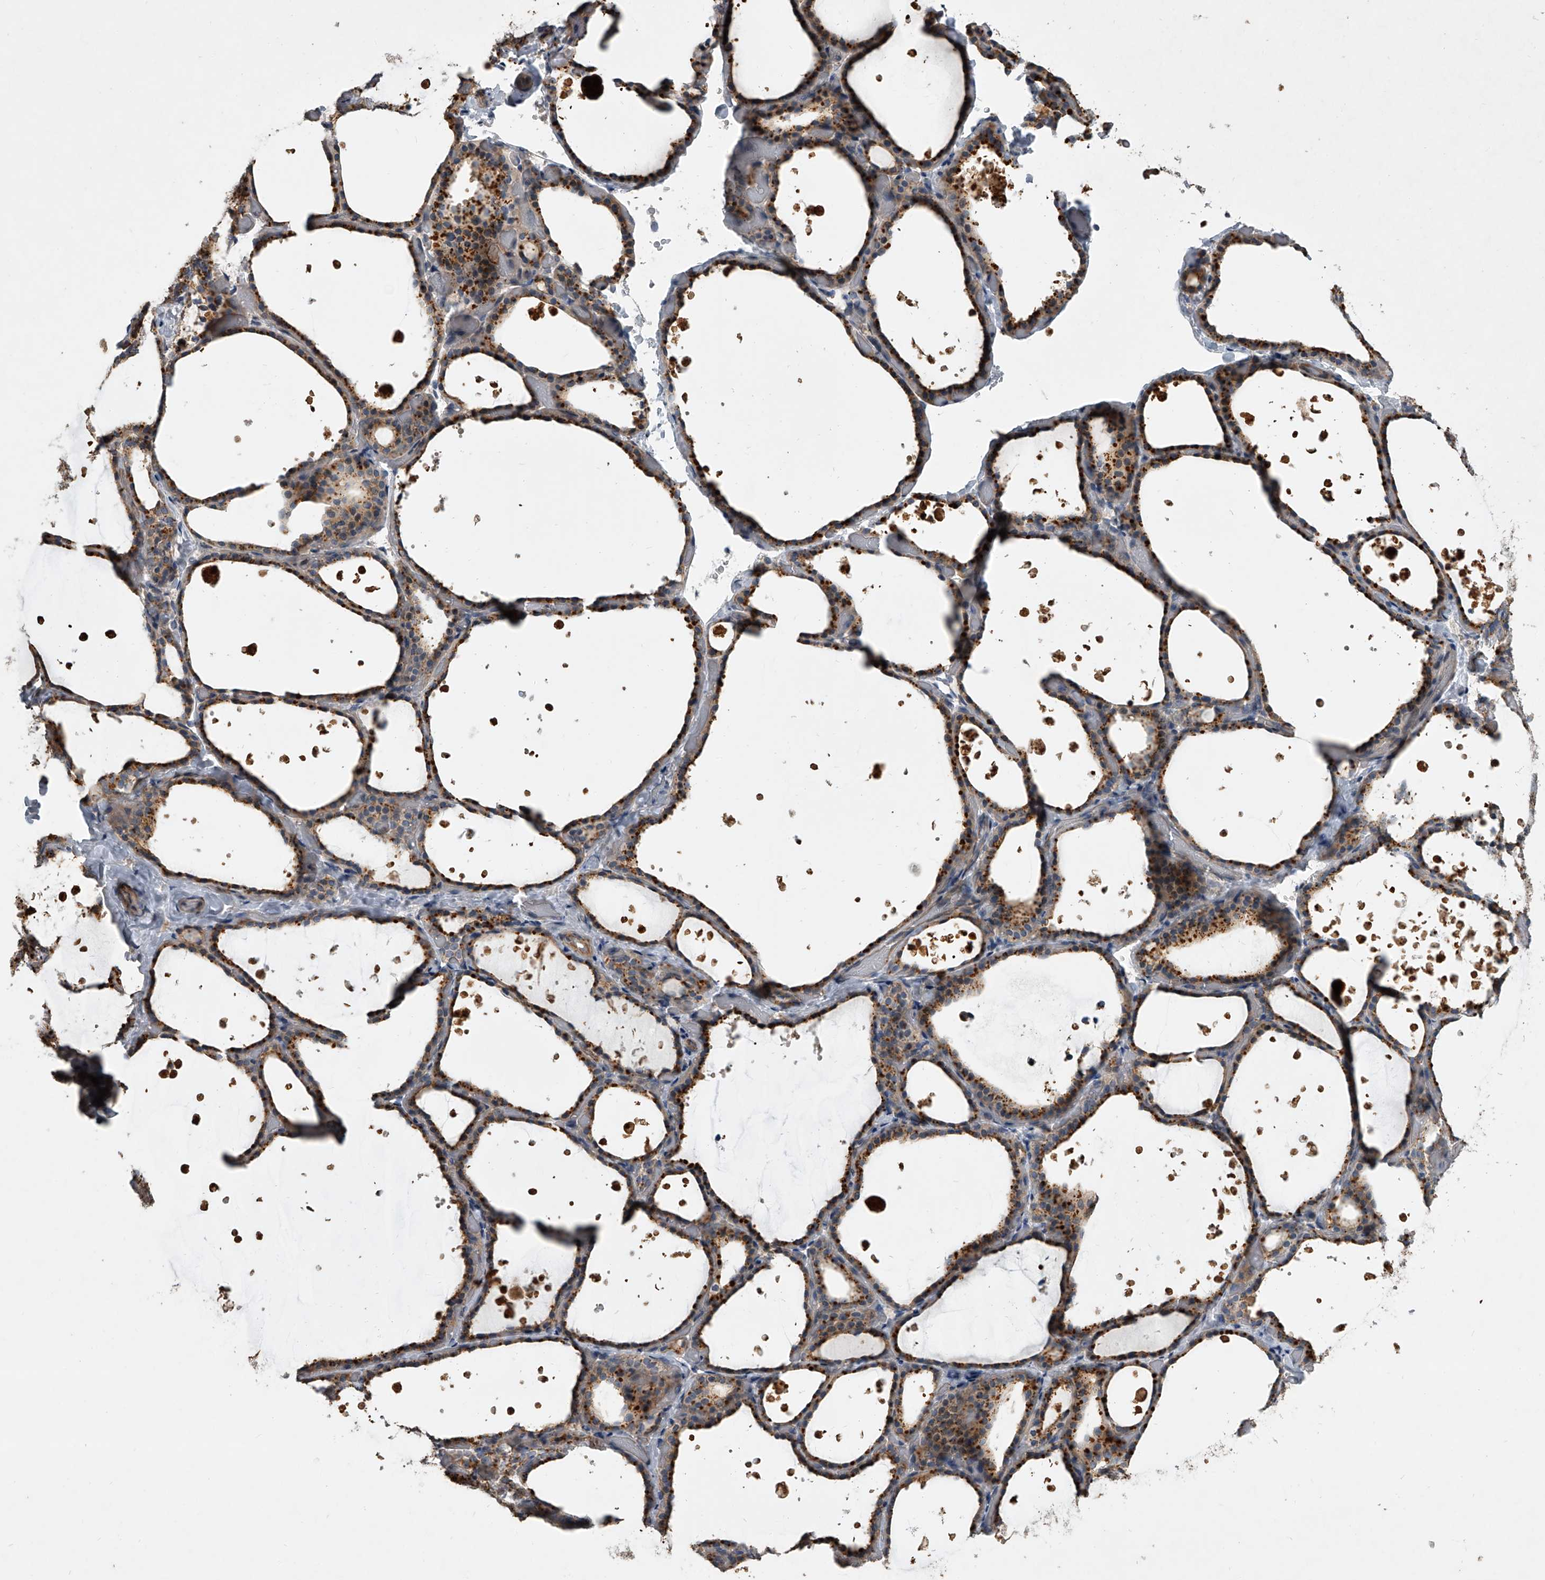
{"staining": {"intensity": "strong", "quantity": "25%-75%", "location": "cytoplasmic/membranous"}, "tissue": "thyroid gland", "cell_type": "Glandular cells", "image_type": "normal", "snomed": [{"axis": "morphology", "description": "Normal tissue, NOS"}, {"axis": "topography", "description": "Thyroid gland"}], "caption": "IHC micrograph of unremarkable thyroid gland: human thyroid gland stained using immunohistochemistry (IHC) displays high levels of strong protein expression localized specifically in the cytoplasmic/membranous of glandular cells, appearing as a cytoplasmic/membranous brown color.", "gene": "DOCK9", "patient": {"sex": "female", "age": 44}}